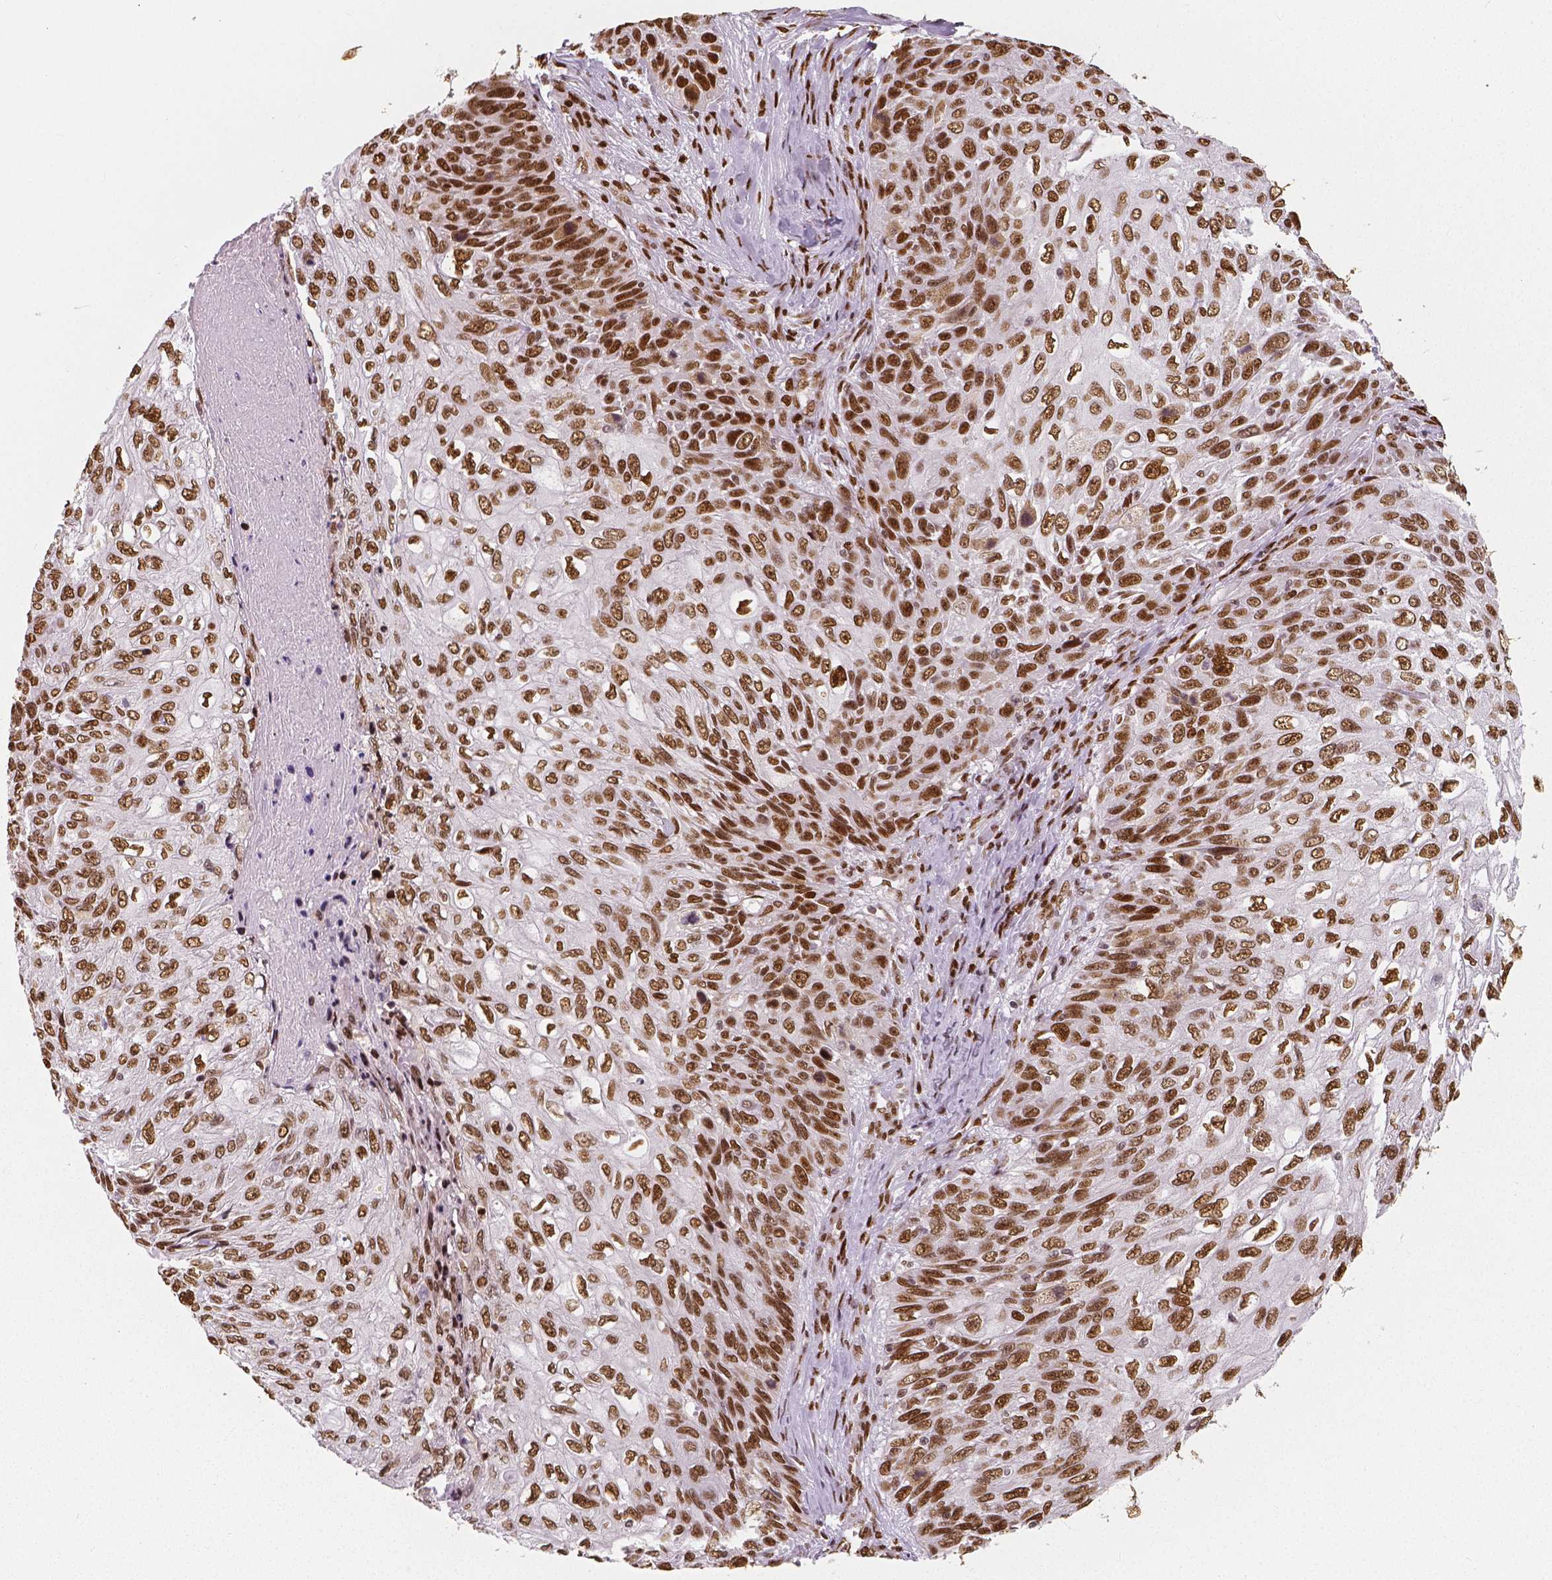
{"staining": {"intensity": "strong", "quantity": ">75%", "location": "nuclear"}, "tissue": "skin cancer", "cell_type": "Tumor cells", "image_type": "cancer", "snomed": [{"axis": "morphology", "description": "Squamous cell carcinoma, NOS"}, {"axis": "topography", "description": "Skin"}], "caption": "High-magnification brightfield microscopy of skin cancer stained with DAB (brown) and counterstained with hematoxylin (blue). tumor cells exhibit strong nuclear expression is present in about>75% of cells.", "gene": "NUCKS1", "patient": {"sex": "male", "age": 92}}